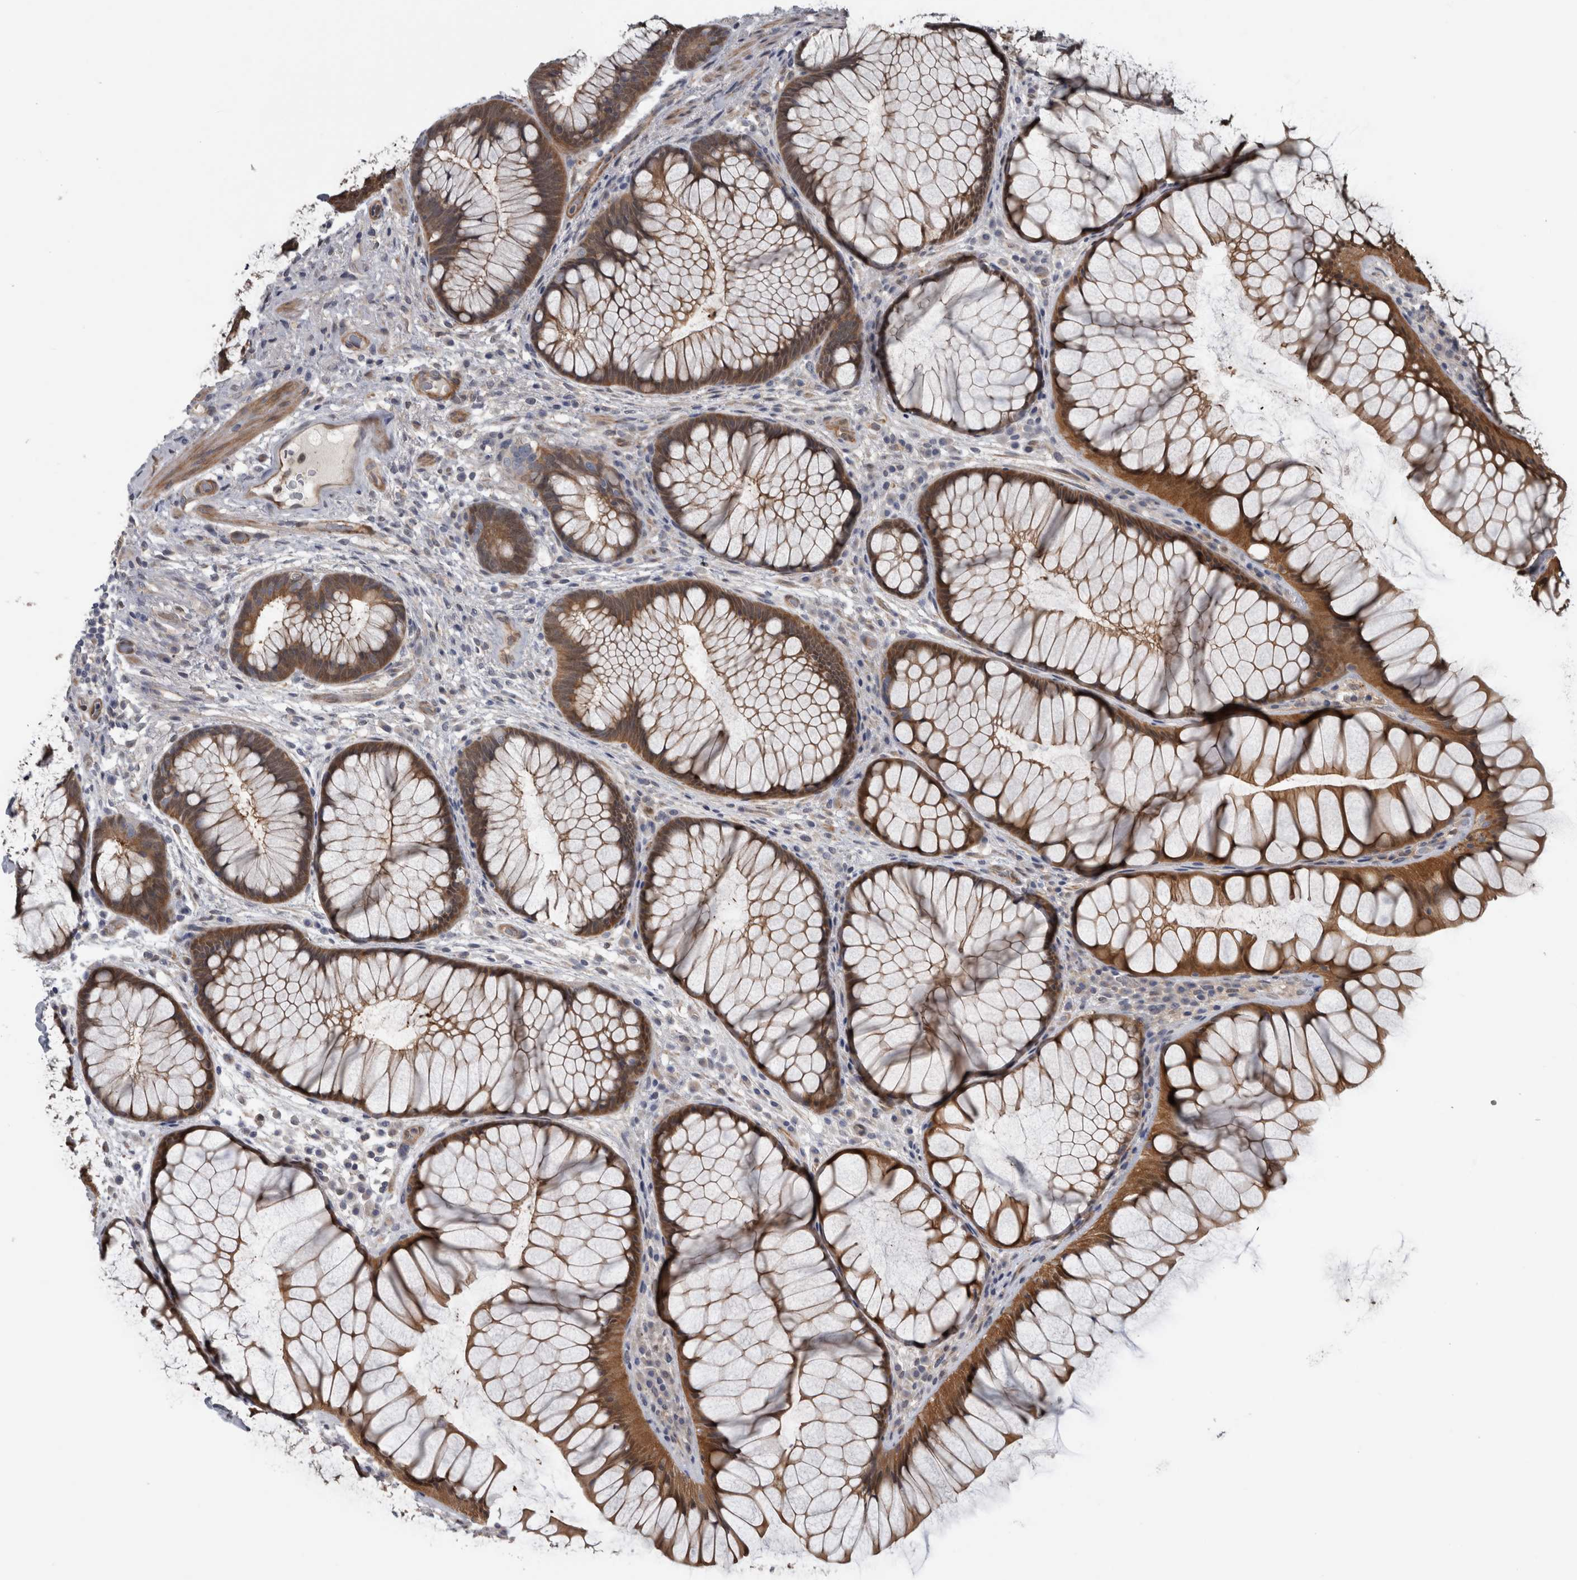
{"staining": {"intensity": "strong", "quantity": ">75%", "location": "cytoplasmic/membranous,nuclear"}, "tissue": "rectum", "cell_type": "Glandular cells", "image_type": "normal", "snomed": [{"axis": "morphology", "description": "Normal tissue, NOS"}, {"axis": "topography", "description": "Rectum"}], "caption": "Immunohistochemical staining of unremarkable rectum shows strong cytoplasmic/membranous,nuclear protein expression in approximately >75% of glandular cells.", "gene": "NAPRT", "patient": {"sex": "male", "age": 51}}